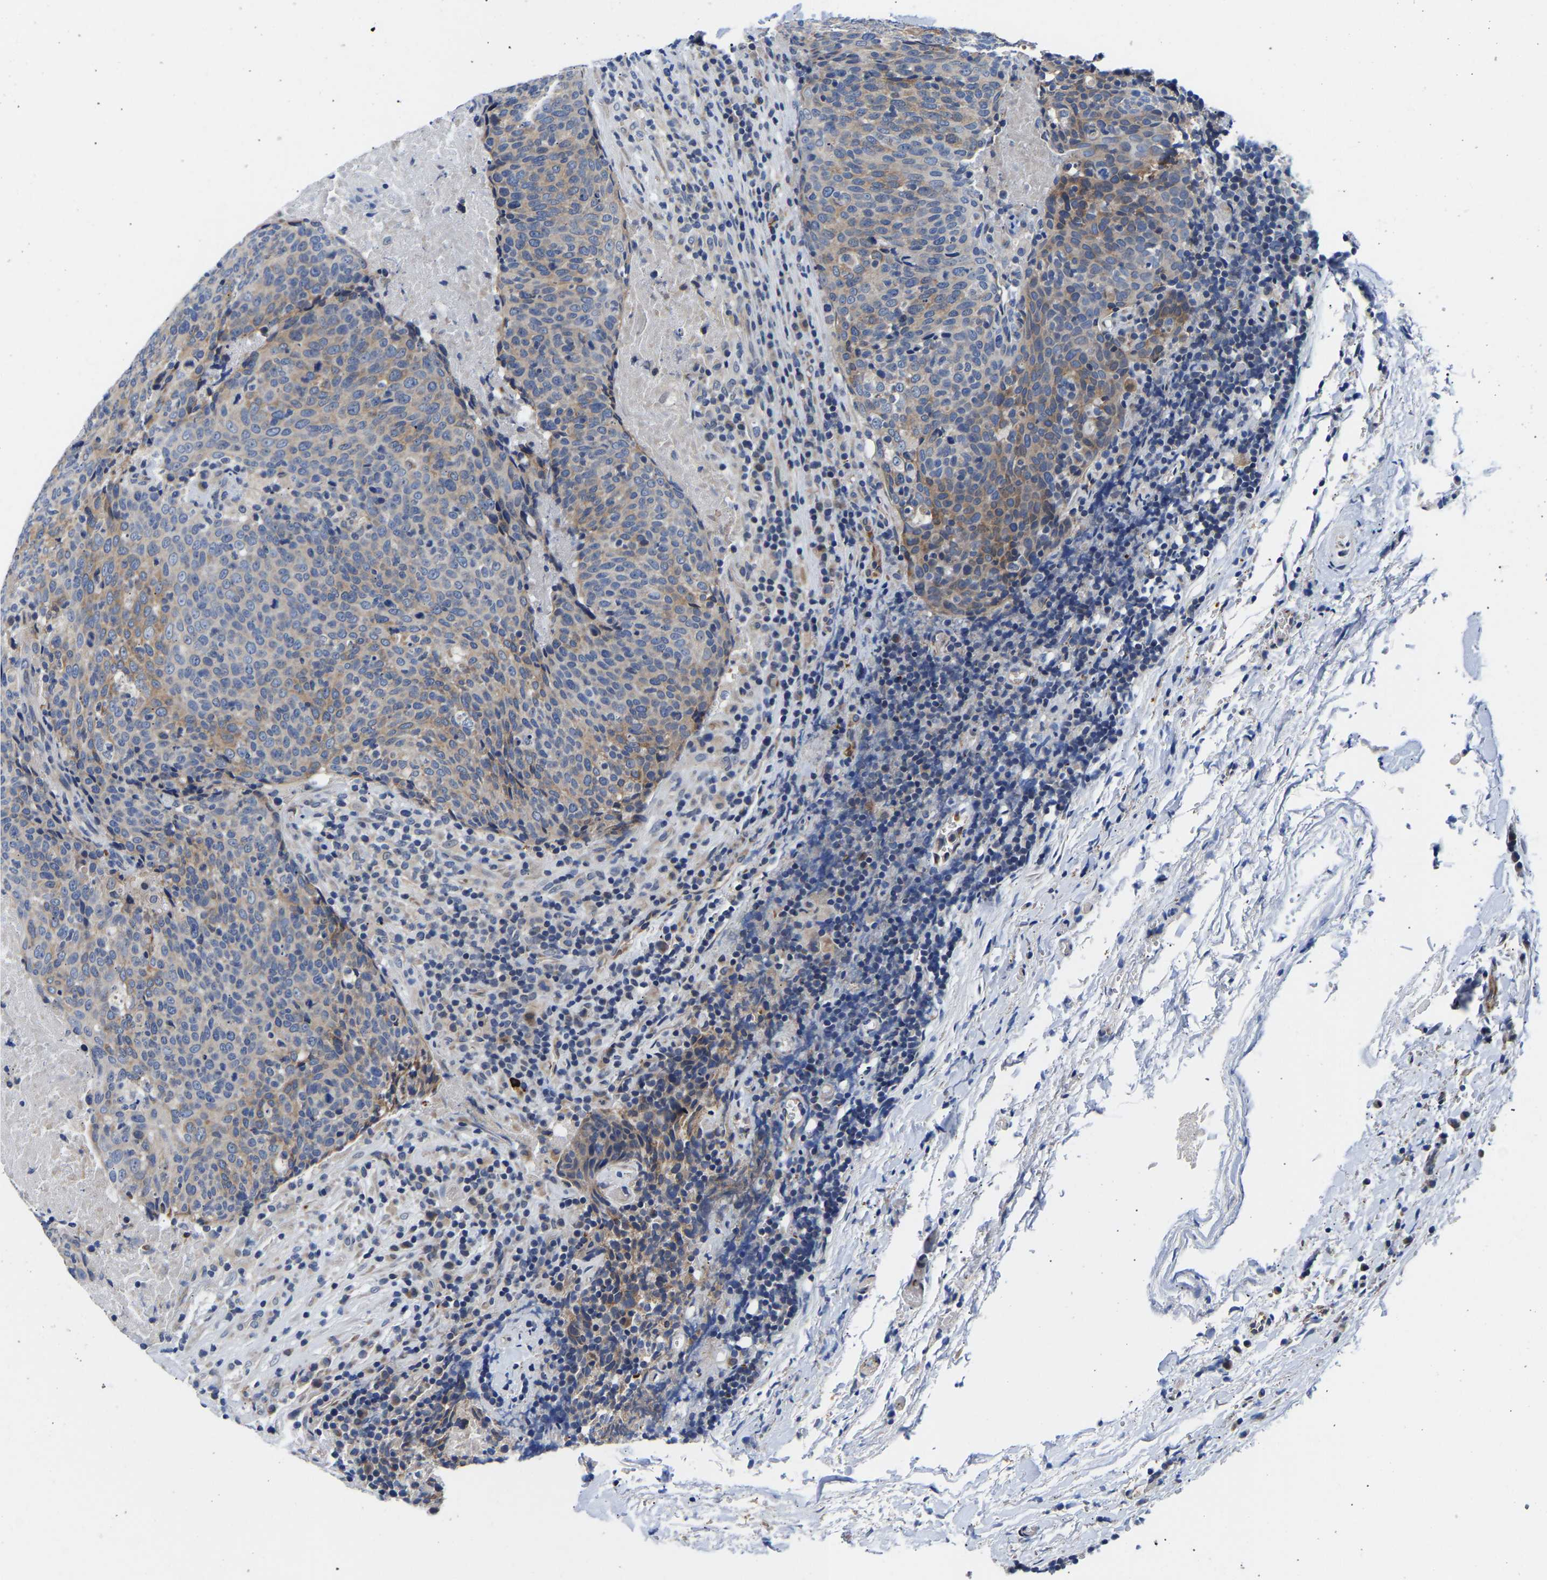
{"staining": {"intensity": "moderate", "quantity": "25%-75%", "location": "cytoplasmic/membranous"}, "tissue": "head and neck cancer", "cell_type": "Tumor cells", "image_type": "cancer", "snomed": [{"axis": "morphology", "description": "Squamous cell carcinoma, NOS"}, {"axis": "morphology", "description": "Squamous cell carcinoma, metastatic, NOS"}, {"axis": "topography", "description": "Lymph node"}, {"axis": "topography", "description": "Head-Neck"}], "caption": "Tumor cells show moderate cytoplasmic/membranous positivity in about 25%-75% of cells in head and neck cancer (metastatic squamous cell carcinoma).", "gene": "RINT1", "patient": {"sex": "male", "age": 62}}